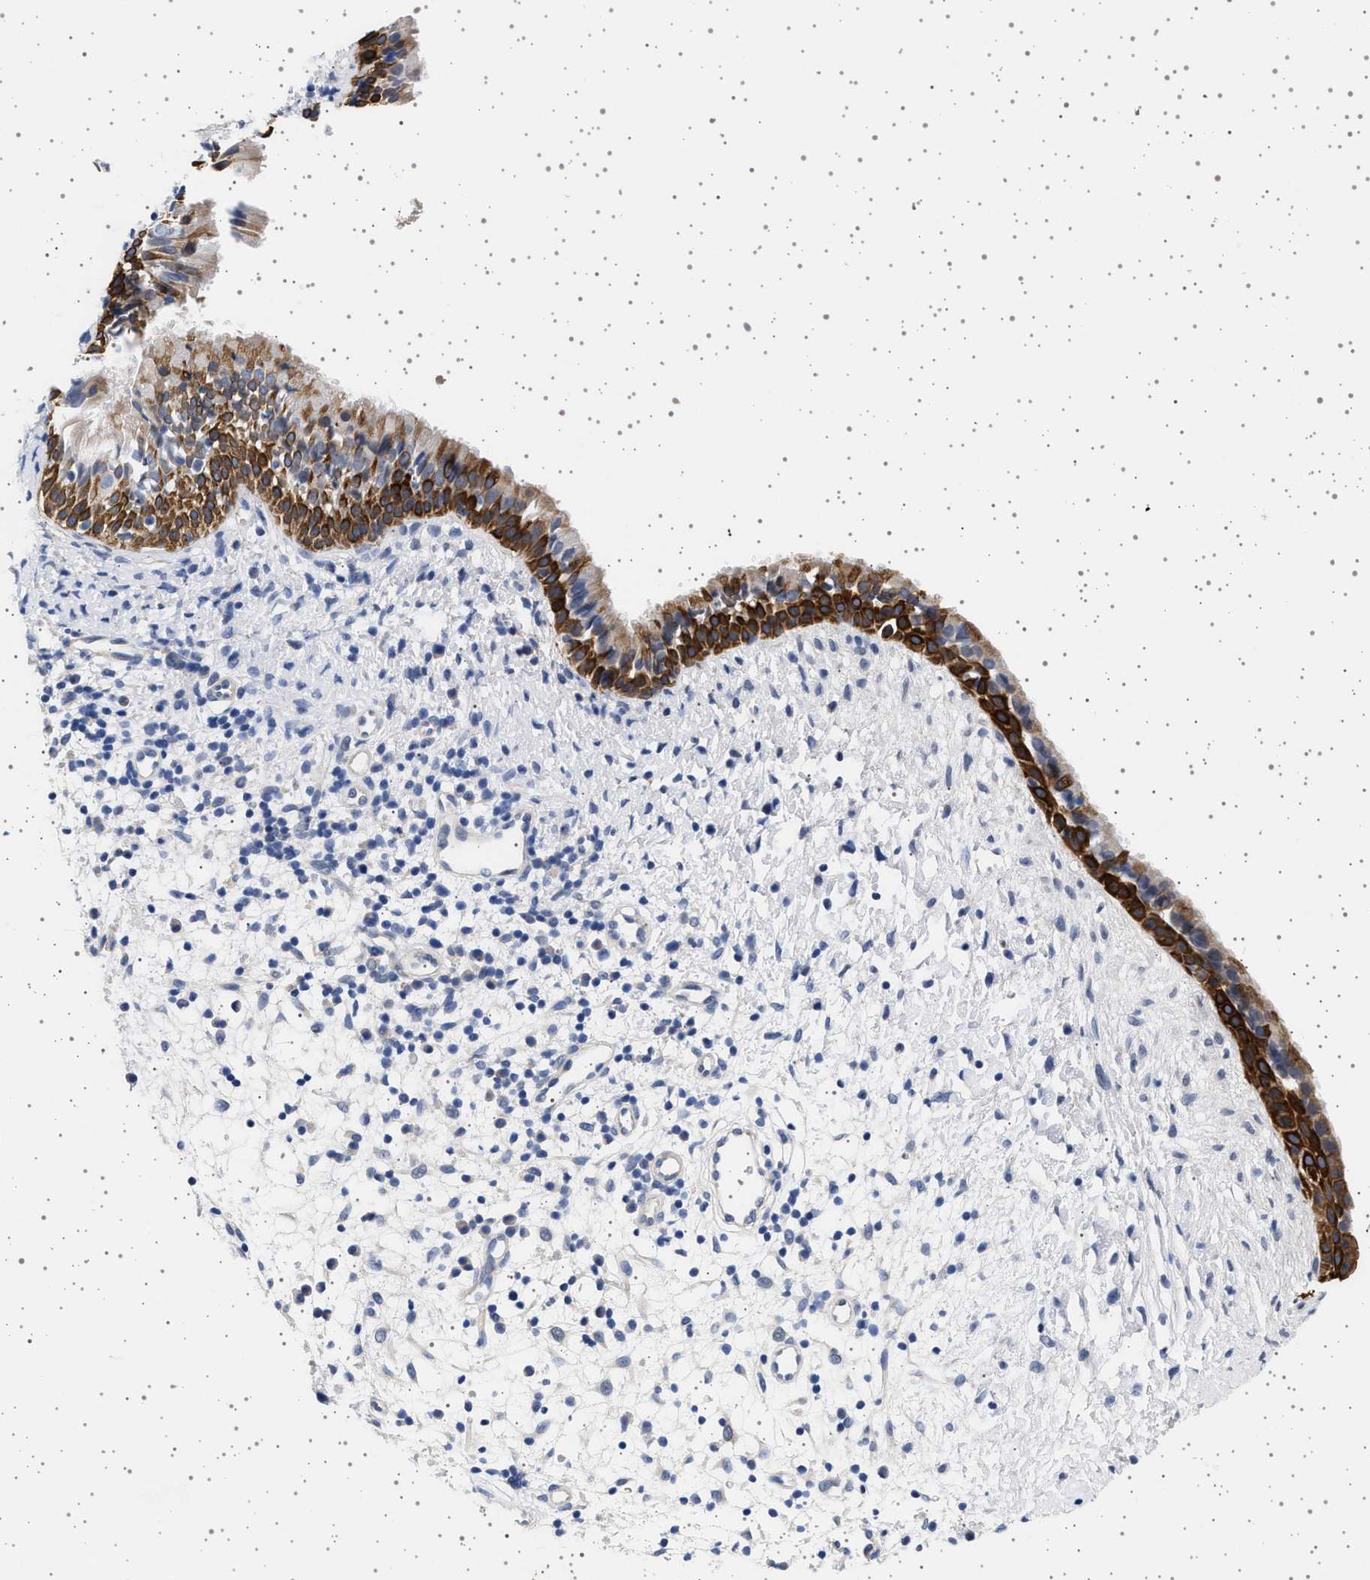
{"staining": {"intensity": "strong", "quantity": "25%-75%", "location": "cytoplasmic/membranous"}, "tissue": "nasopharynx", "cell_type": "Respiratory epithelial cells", "image_type": "normal", "snomed": [{"axis": "morphology", "description": "Normal tissue, NOS"}, {"axis": "topography", "description": "Nasopharynx"}], "caption": "This is a histology image of immunohistochemistry staining of normal nasopharynx, which shows strong expression in the cytoplasmic/membranous of respiratory epithelial cells.", "gene": "TRMT10B", "patient": {"sex": "male", "age": 22}}